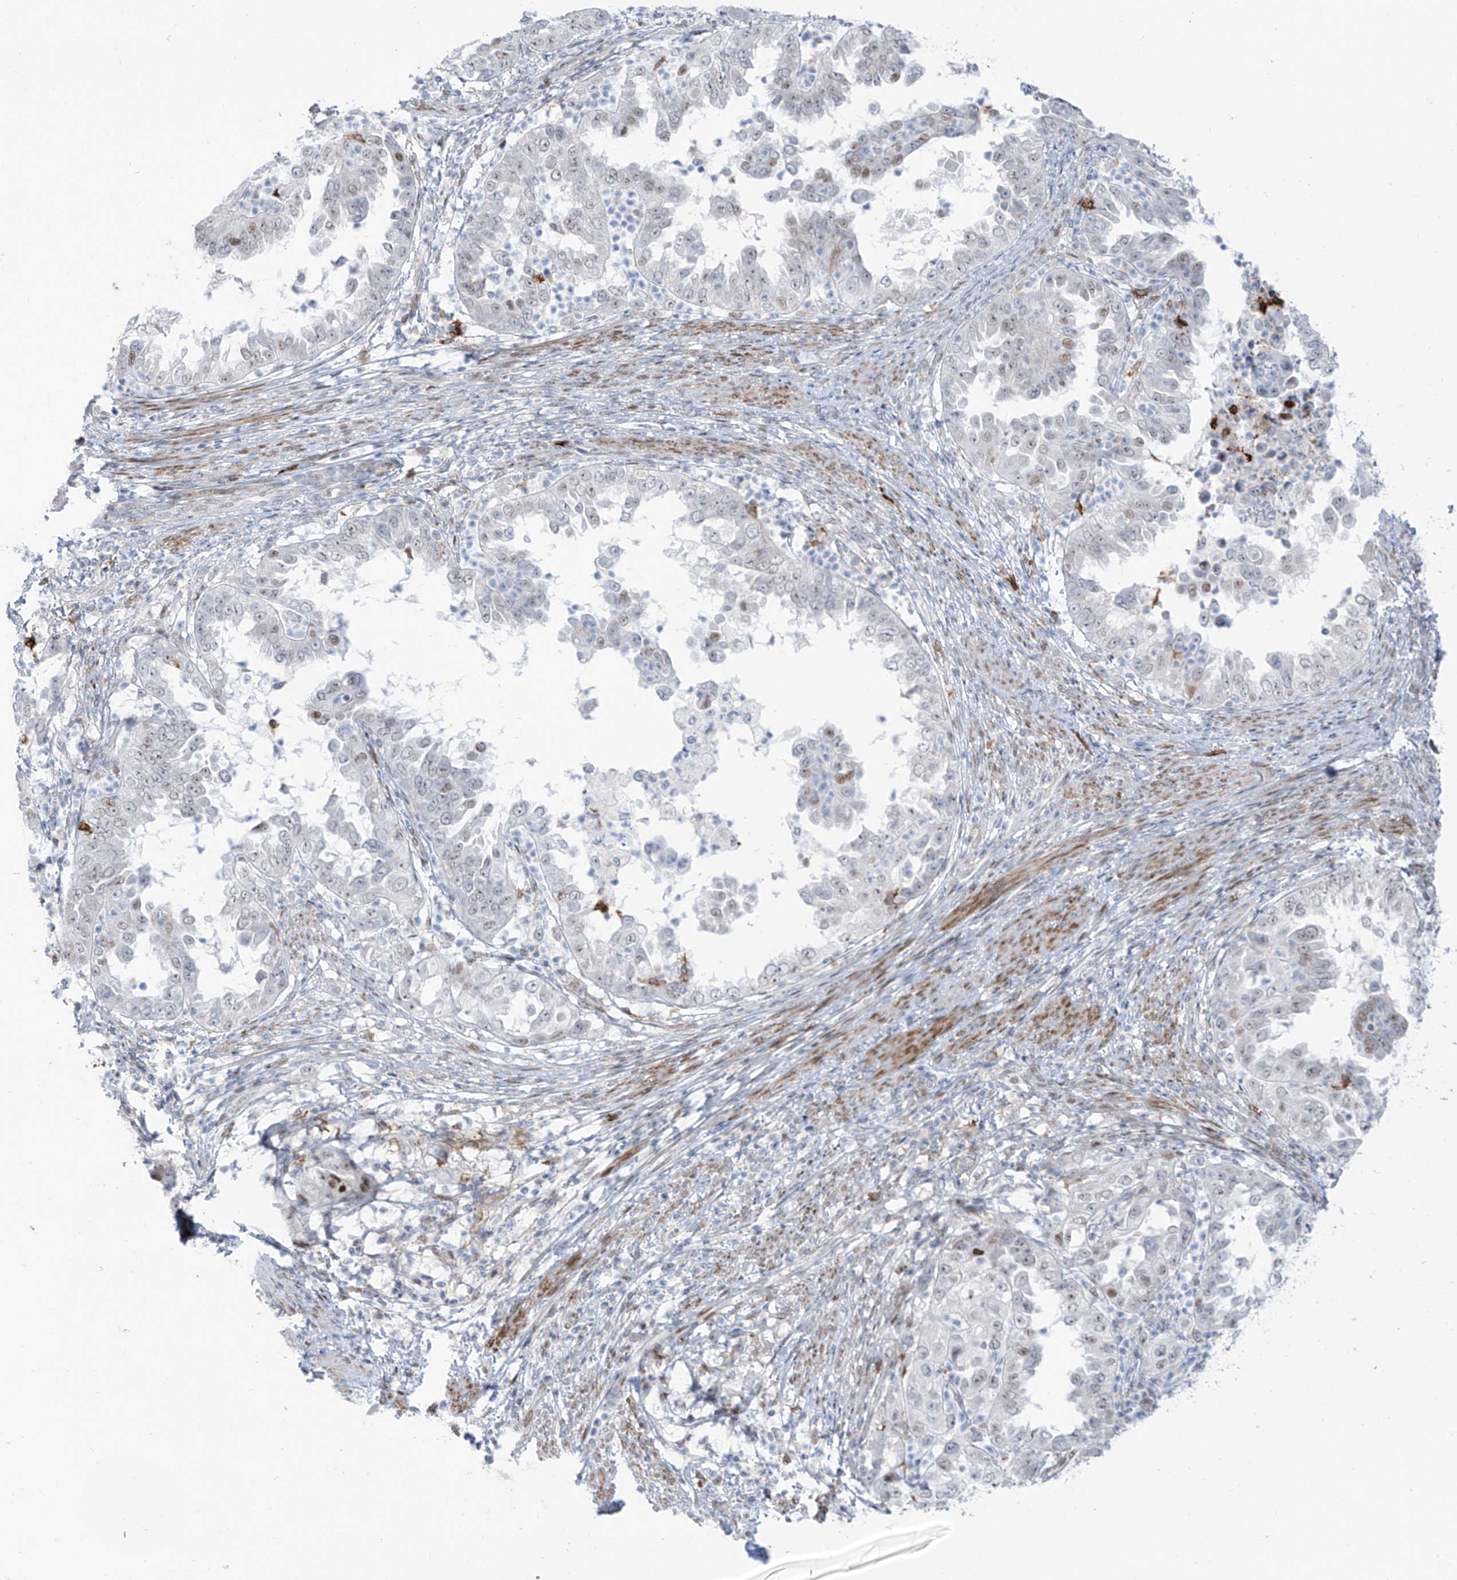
{"staining": {"intensity": "weak", "quantity": "<25%", "location": "nuclear"}, "tissue": "endometrial cancer", "cell_type": "Tumor cells", "image_type": "cancer", "snomed": [{"axis": "morphology", "description": "Adenocarcinoma, NOS"}, {"axis": "topography", "description": "Endometrium"}], "caption": "There is no significant staining in tumor cells of endometrial cancer.", "gene": "LIN9", "patient": {"sex": "female", "age": 85}}